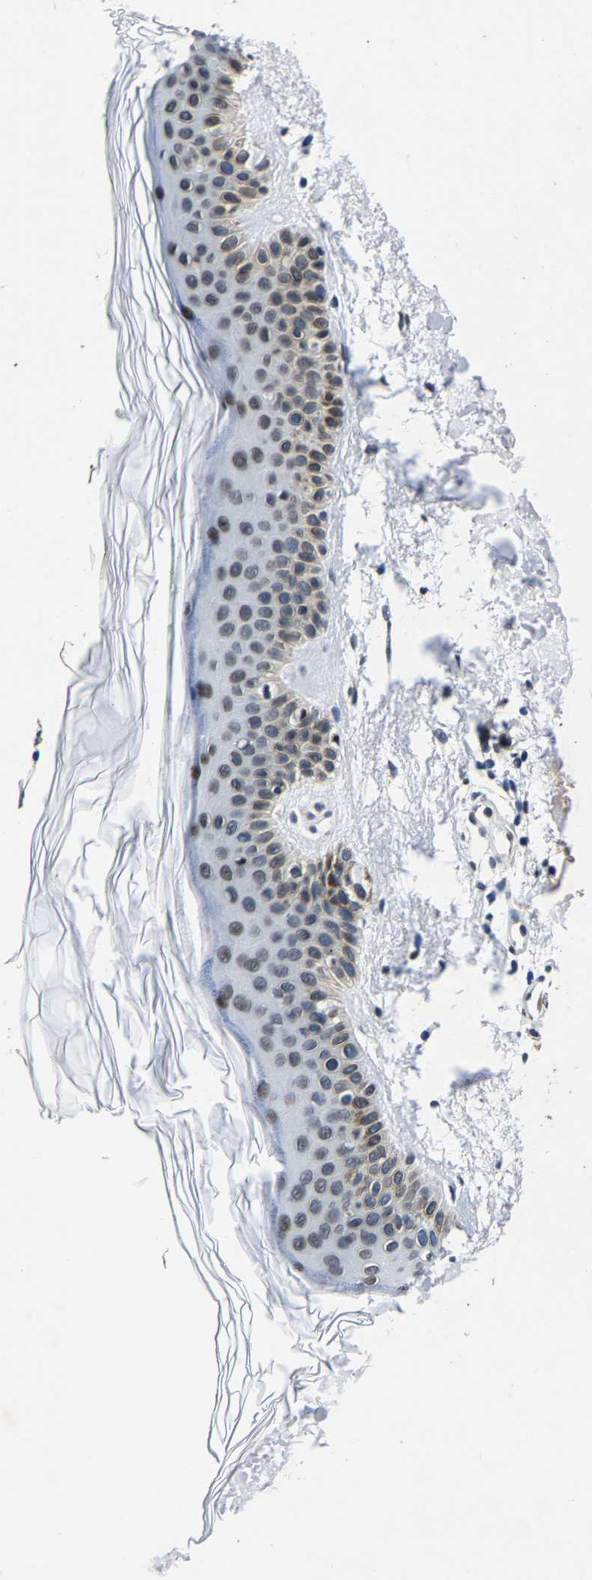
{"staining": {"intensity": "moderate", "quantity": ">75%", "location": "nuclear"}, "tissue": "skin", "cell_type": "Fibroblasts", "image_type": "normal", "snomed": [{"axis": "morphology", "description": "Normal tissue, NOS"}, {"axis": "morphology", "description": "Malignant melanoma, NOS"}, {"axis": "topography", "description": "Skin"}], "caption": "Immunohistochemical staining of normal human skin exhibits medium levels of moderate nuclear staining in about >75% of fibroblasts.", "gene": "UBN2", "patient": {"sex": "male", "age": 83}}